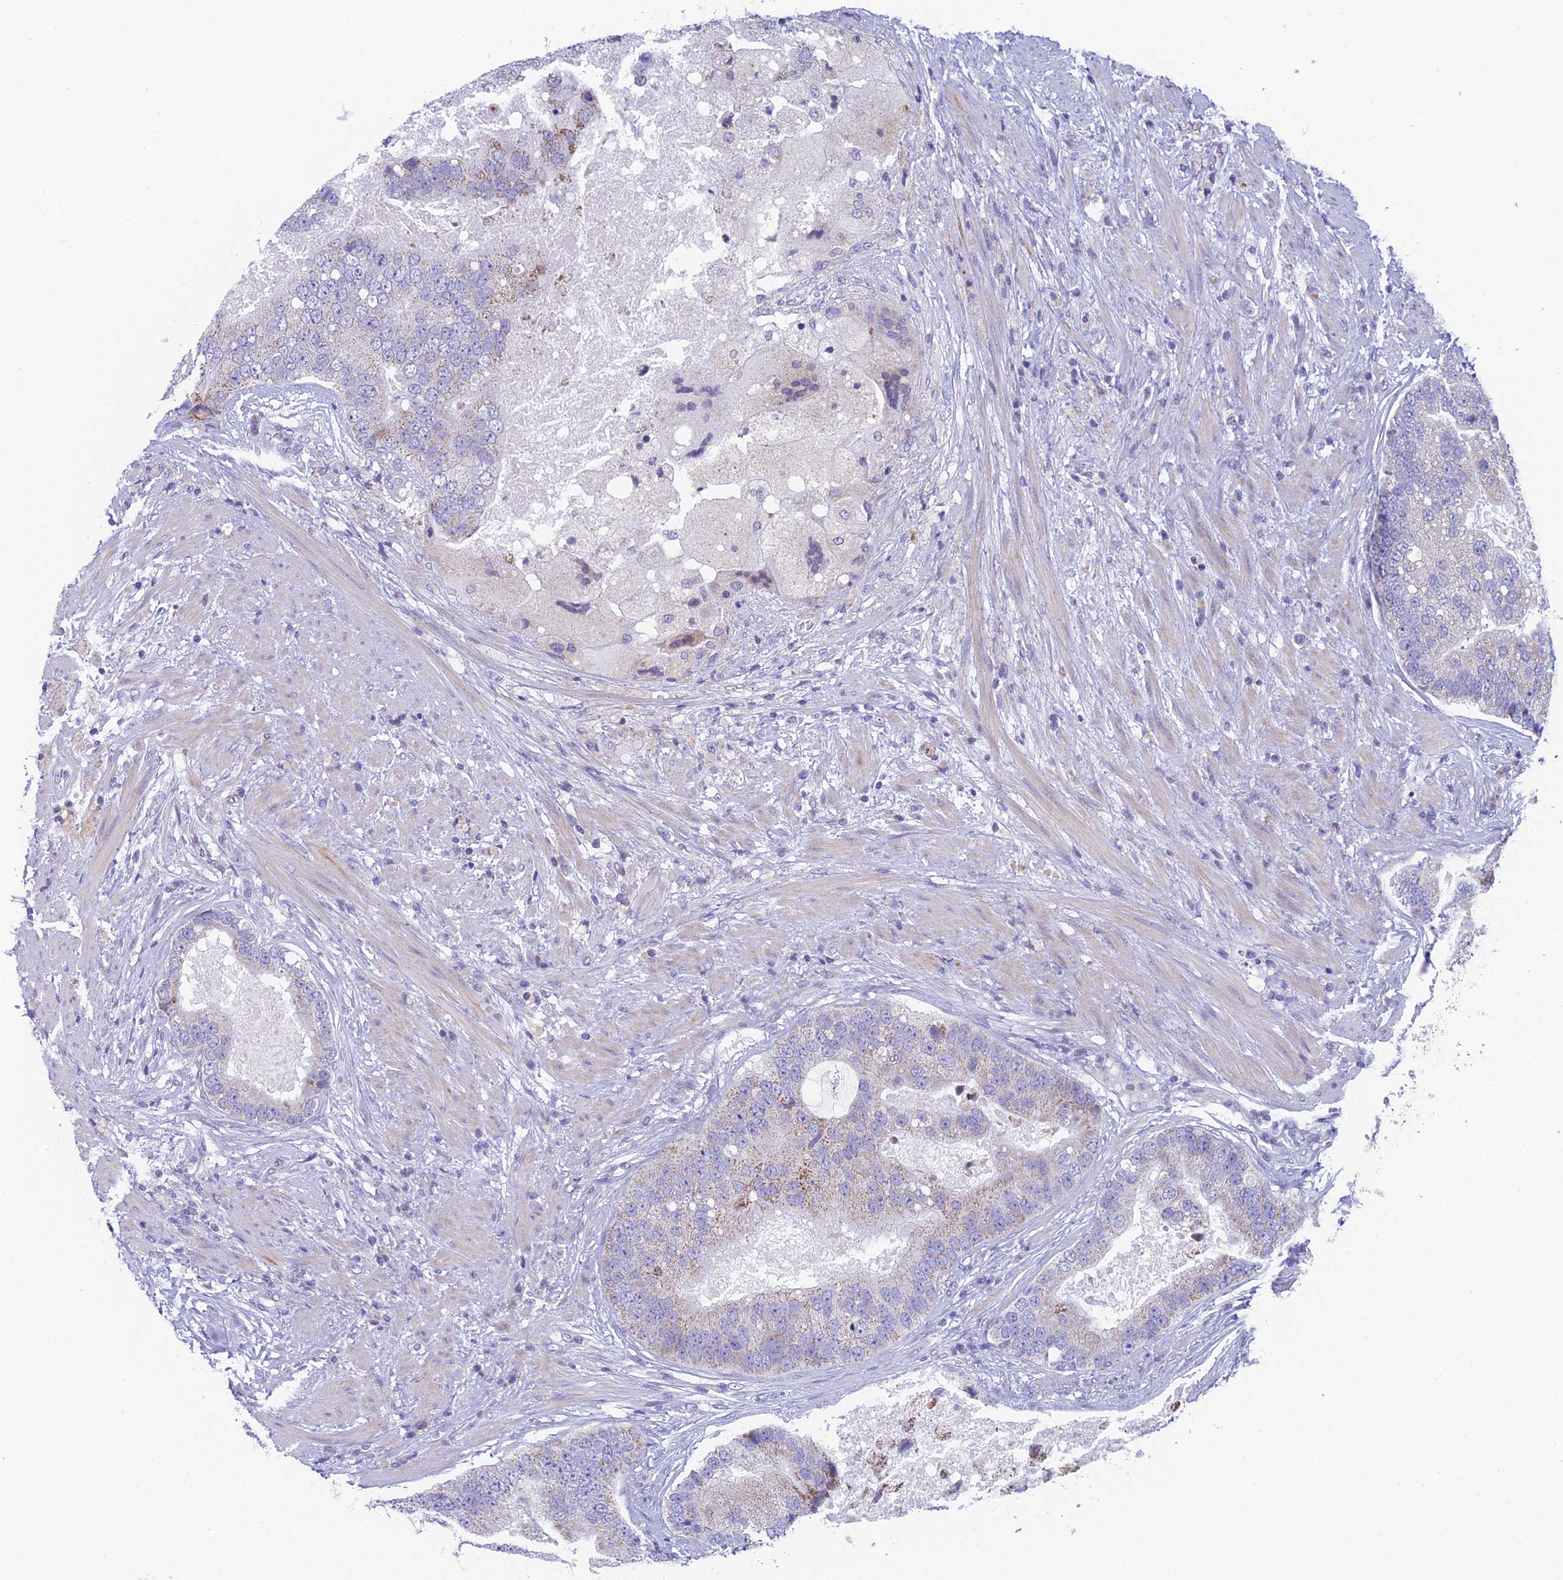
{"staining": {"intensity": "negative", "quantity": "none", "location": "none"}, "tissue": "prostate cancer", "cell_type": "Tumor cells", "image_type": "cancer", "snomed": [{"axis": "morphology", "description": "Adenocarcinoma, High grade"}, {"axis": "topography", "description": "Prostate"}], "caption": "Tumor cells are negative for protein expression in human prostate cancer (adenocarcinoma (high-grade)).", "gene": "REXO5", "patient": {"sex": "male", "age": 70}}